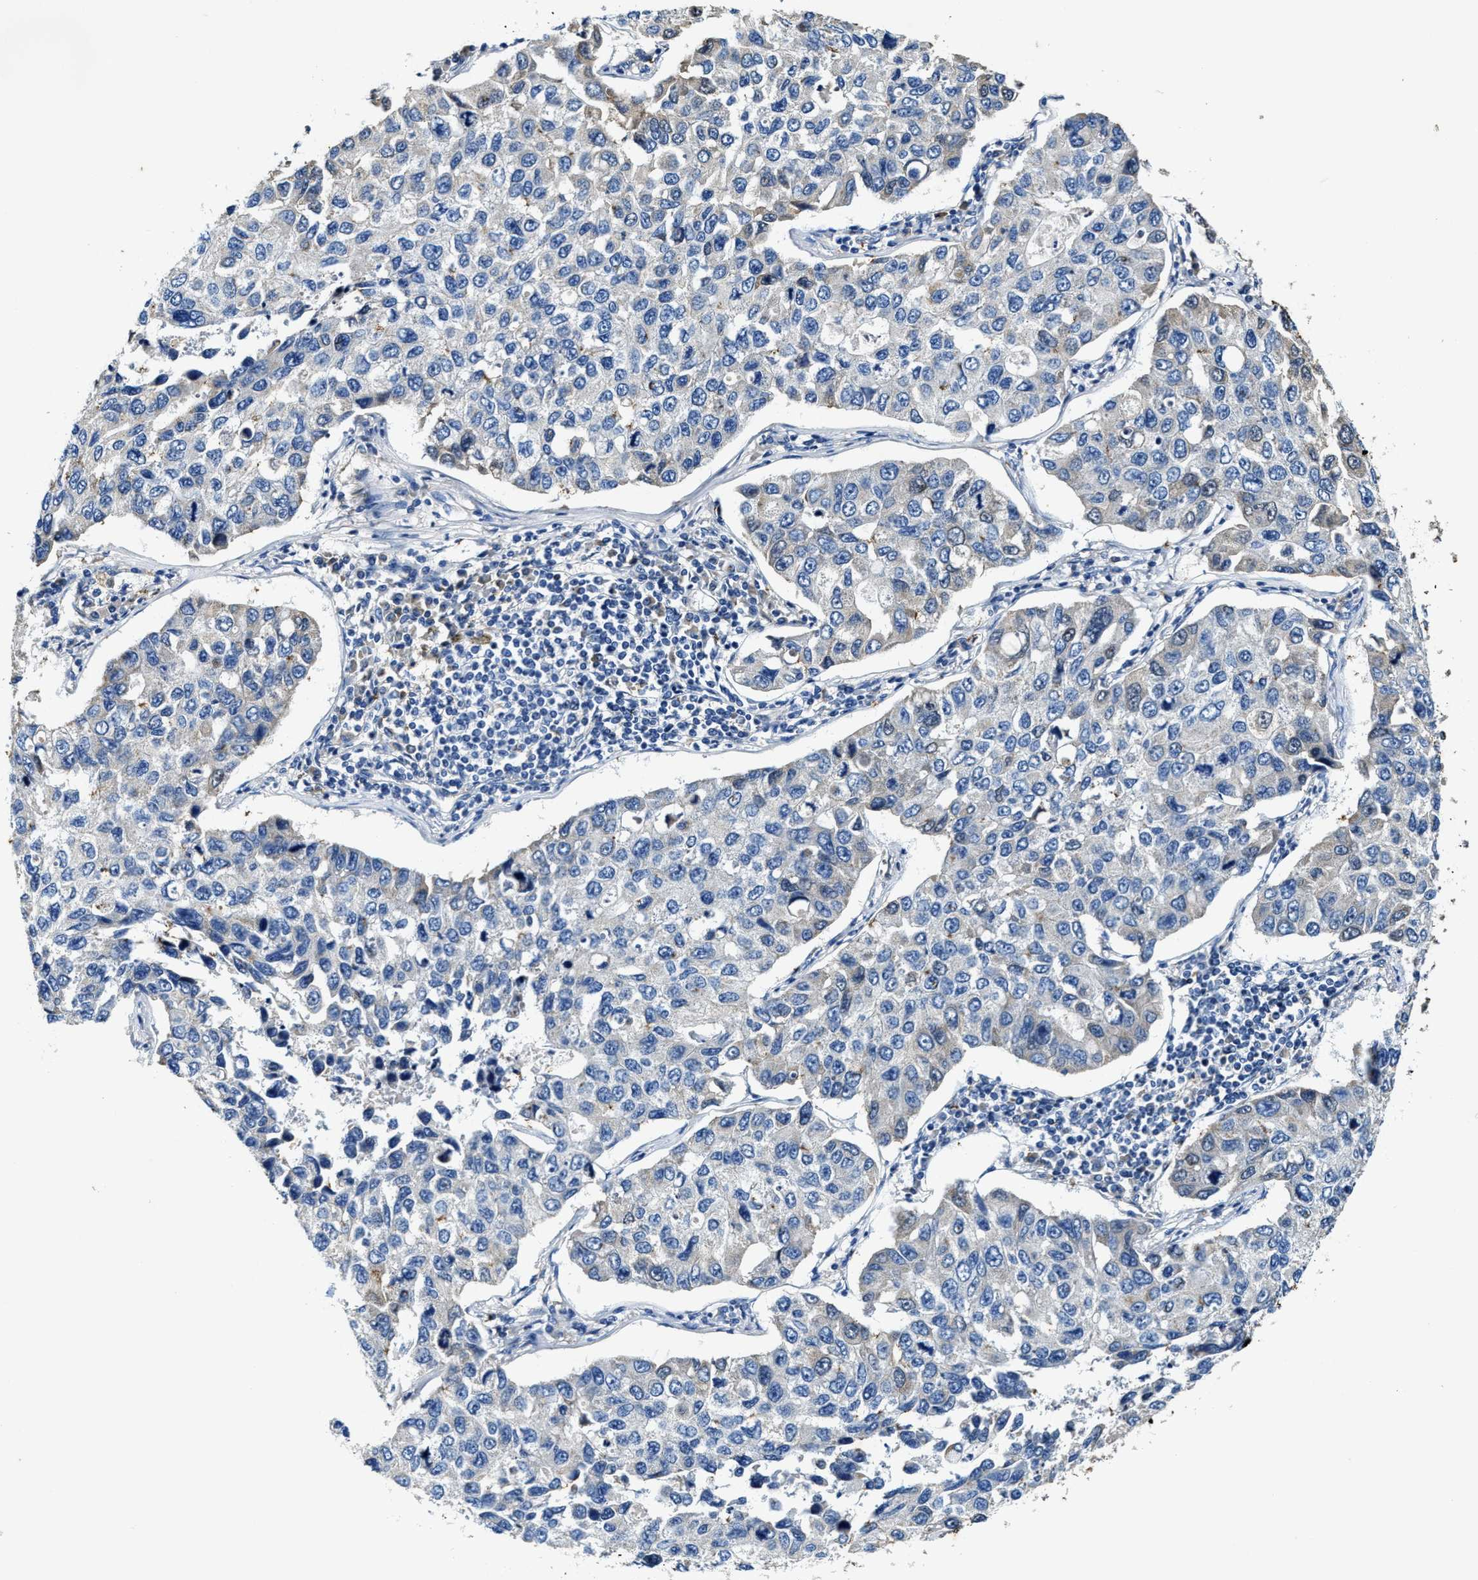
{"staining": {"intensity": "negative", "quantity": "none", "location": "none"}, "tissue": "lung cancer", "cell_type": "Tumor cells", "image_type": "cancer", "snomed": [{"axis": "morphology", "description": "Adenocarcinoma, NOS"}, {"axis": "topography", "description": "Lung"}], "caption": "This photomicrograph is of lung cancer (adenocarcinoma) stained with immunohistochemistry to label a protein in brown with the nuclei are counter-stained blue. There is no positivity in tumor cells.", "gene": "SLC25A25", "patient": {"sex": "male", "age": 64}}